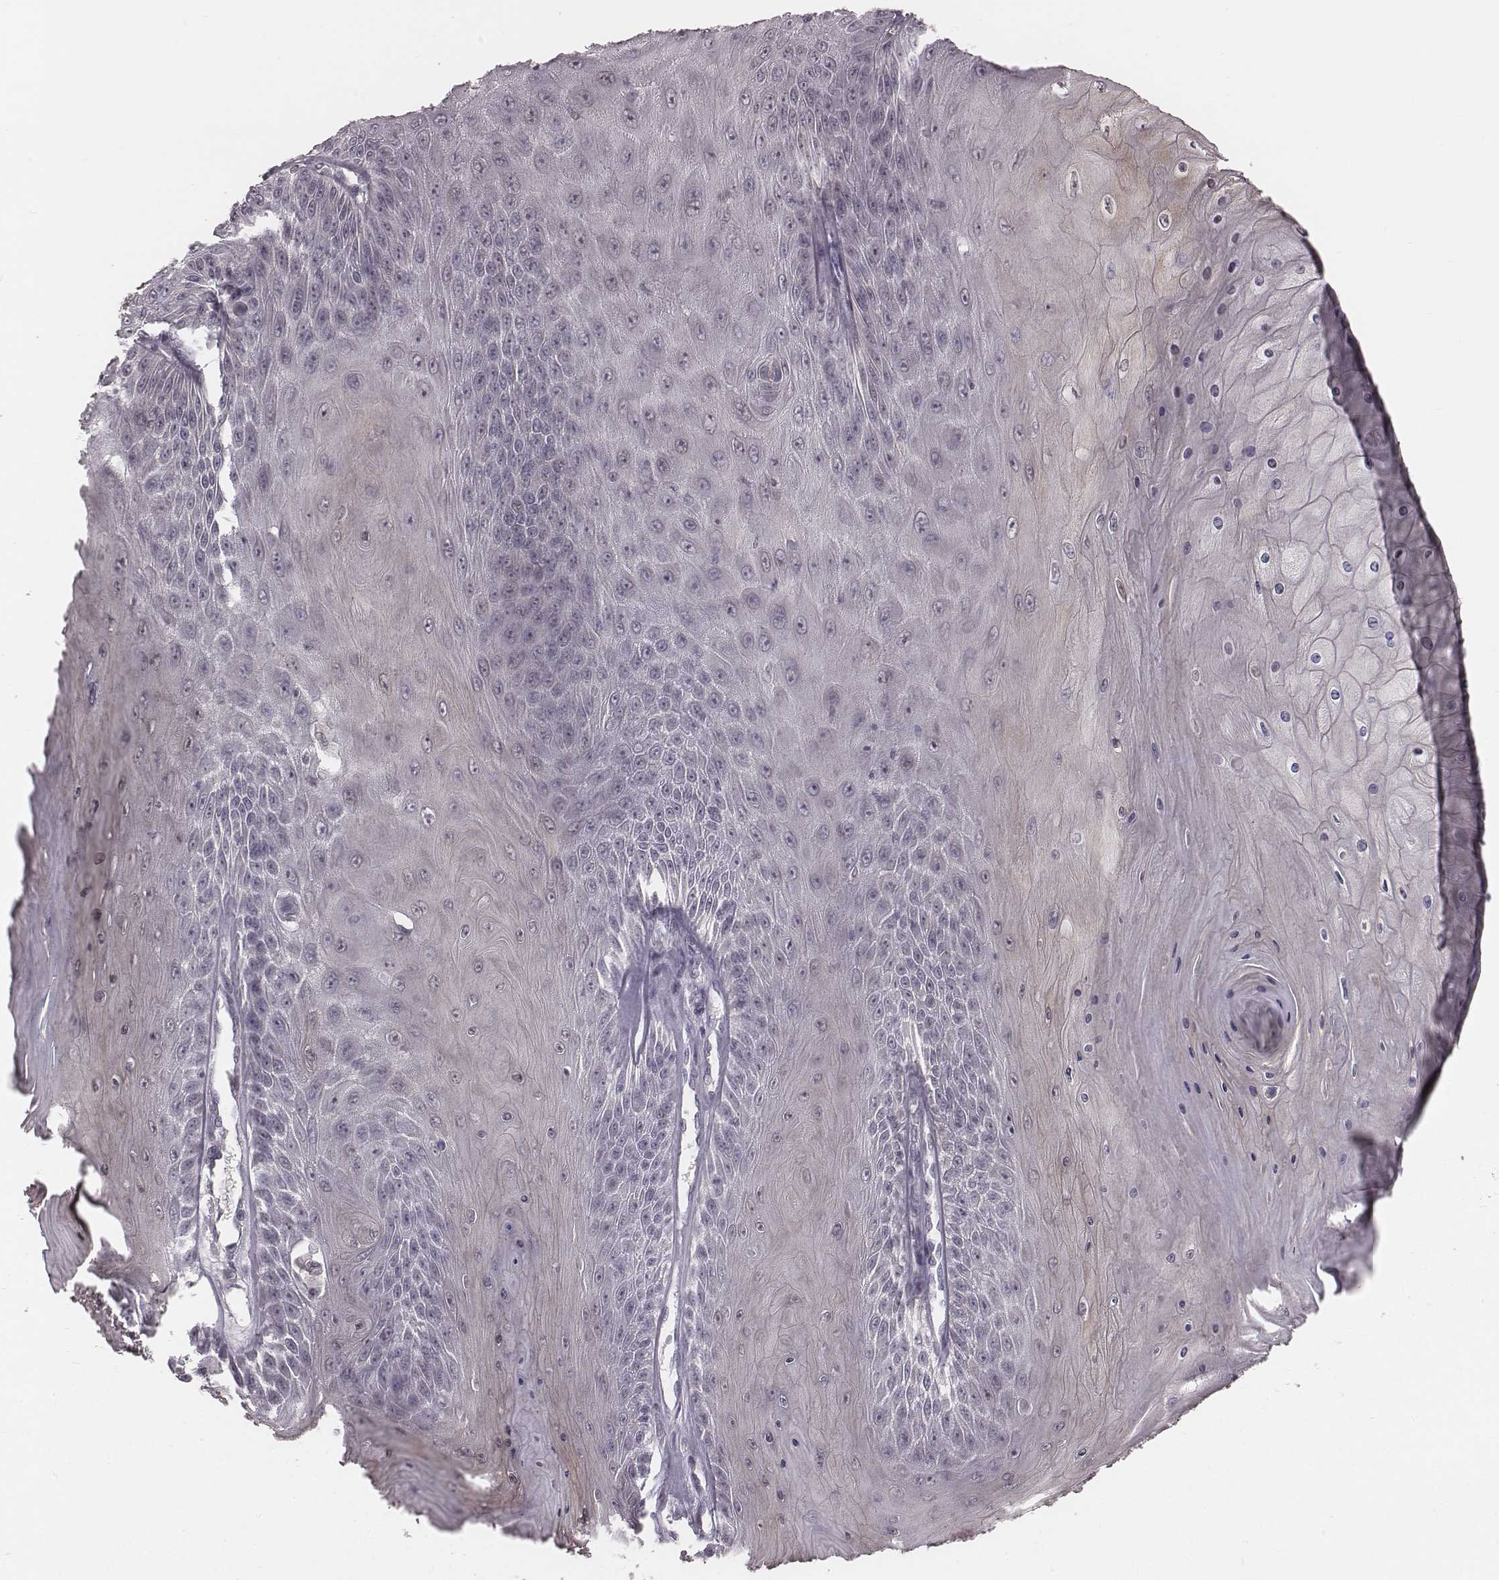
{"staining": {"intensity": "negative", "quantity": "none", "location": "none"}, "tissue": "skin cancer", "cell_type": "Tumor cells", "image_type": "cancer", "snomed": [{"axis": "morphology", "description": "Squamous cell carcinoma, NOS"}, {"axis": "topography", "description": "Skin"}], "caption": "This micrograph is of skin cancer (squamous cell carcinoma) stained with immunohistochemistry (IHC) to label a protein in brown with the nuclei are counter-stained blue. There is no positivity in tumor cells. The staining is performed using DAB brown chromogen with nuclei counter-stained in using hematoxylin.", "gene": "IQCG", "patient": {"sex": "male", "age": 62}}